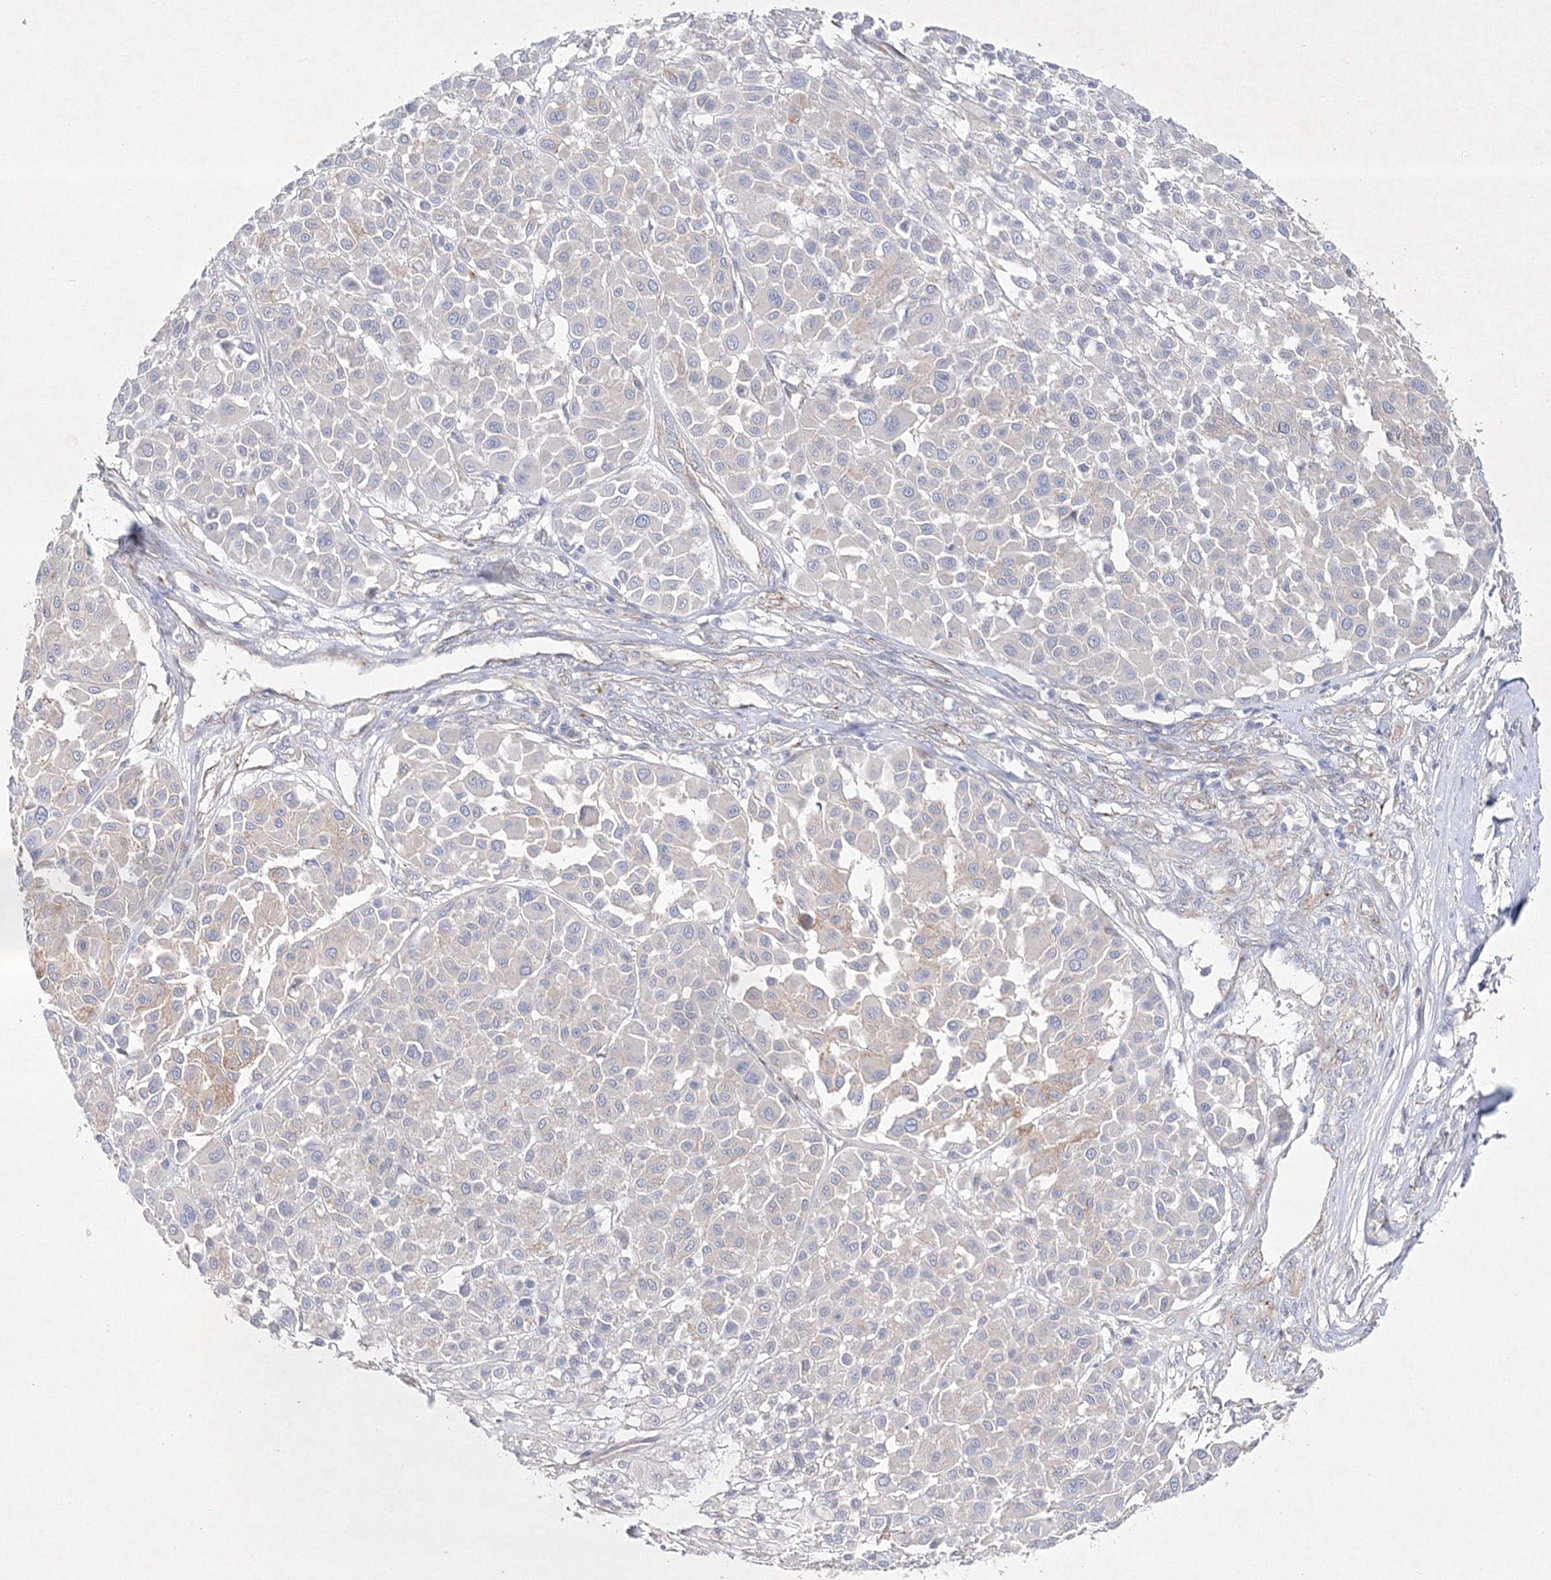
{"staining": {"intensity": "negative", "quantity": "none", "location": "none"}, "tissue": "melanoma", "cell_type": "Tumor cells", "image_type": "cancer", "snomed": [{"axis": "morphology", "description": "Malignant melanoma, Metastatic site"}, {"axis": "topography", "description": "Soft tissue"}], "caption": "An IHC histopathology image of malignant melanoma (metastatic site) is shown. There is no staining in tumor cells of malignant melanoma (metastatic site).", "gene": "NAA40", "patient": {"sex": "male", "age": 41}}